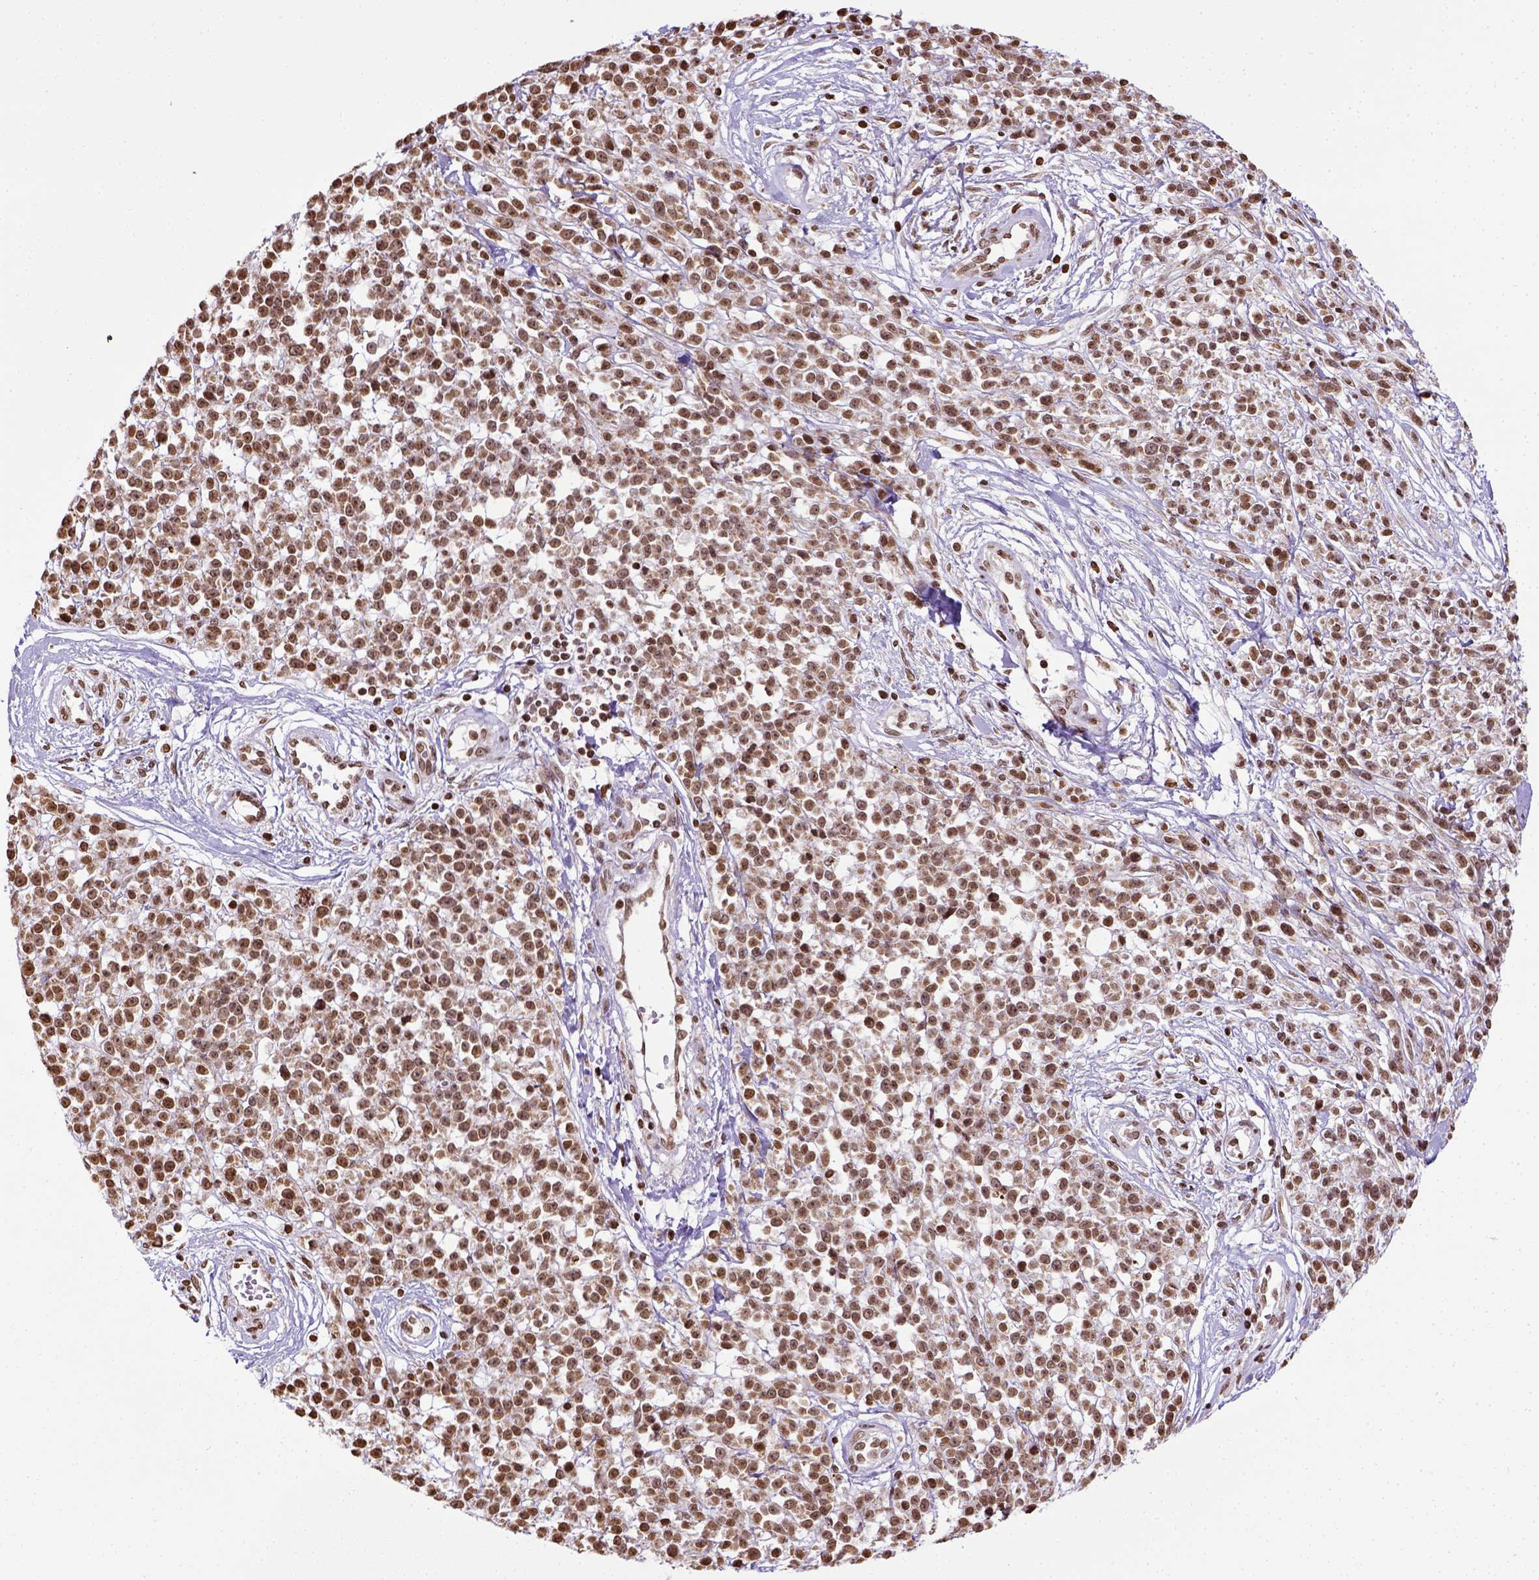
{"staining": {"intensity": "moderate", "quantity": ">75%", "location": "nuclear"}, "tissue": "melanoma", "cell_type": "Tumor cells", "image_type": "cancer", "snomed": [{"axis": "morphology", "description": "Malignant melanoma, NOS"}, {"axis": "topography", "description": "Skin"}, {"axis": "topography", "description": "Skin of trunk"}], "caption": "Malignant melanoma tissue displays moderate nuclear expression in about >75% of tumor cells Using DAB (3,3'-diaminobenzidine) (brown) and hematoxylin (blue) stains, captured at high magnification using brightfield microscopy.", "gene": "ZNF75D", "patient": {"sex": "male", "age": 74}}